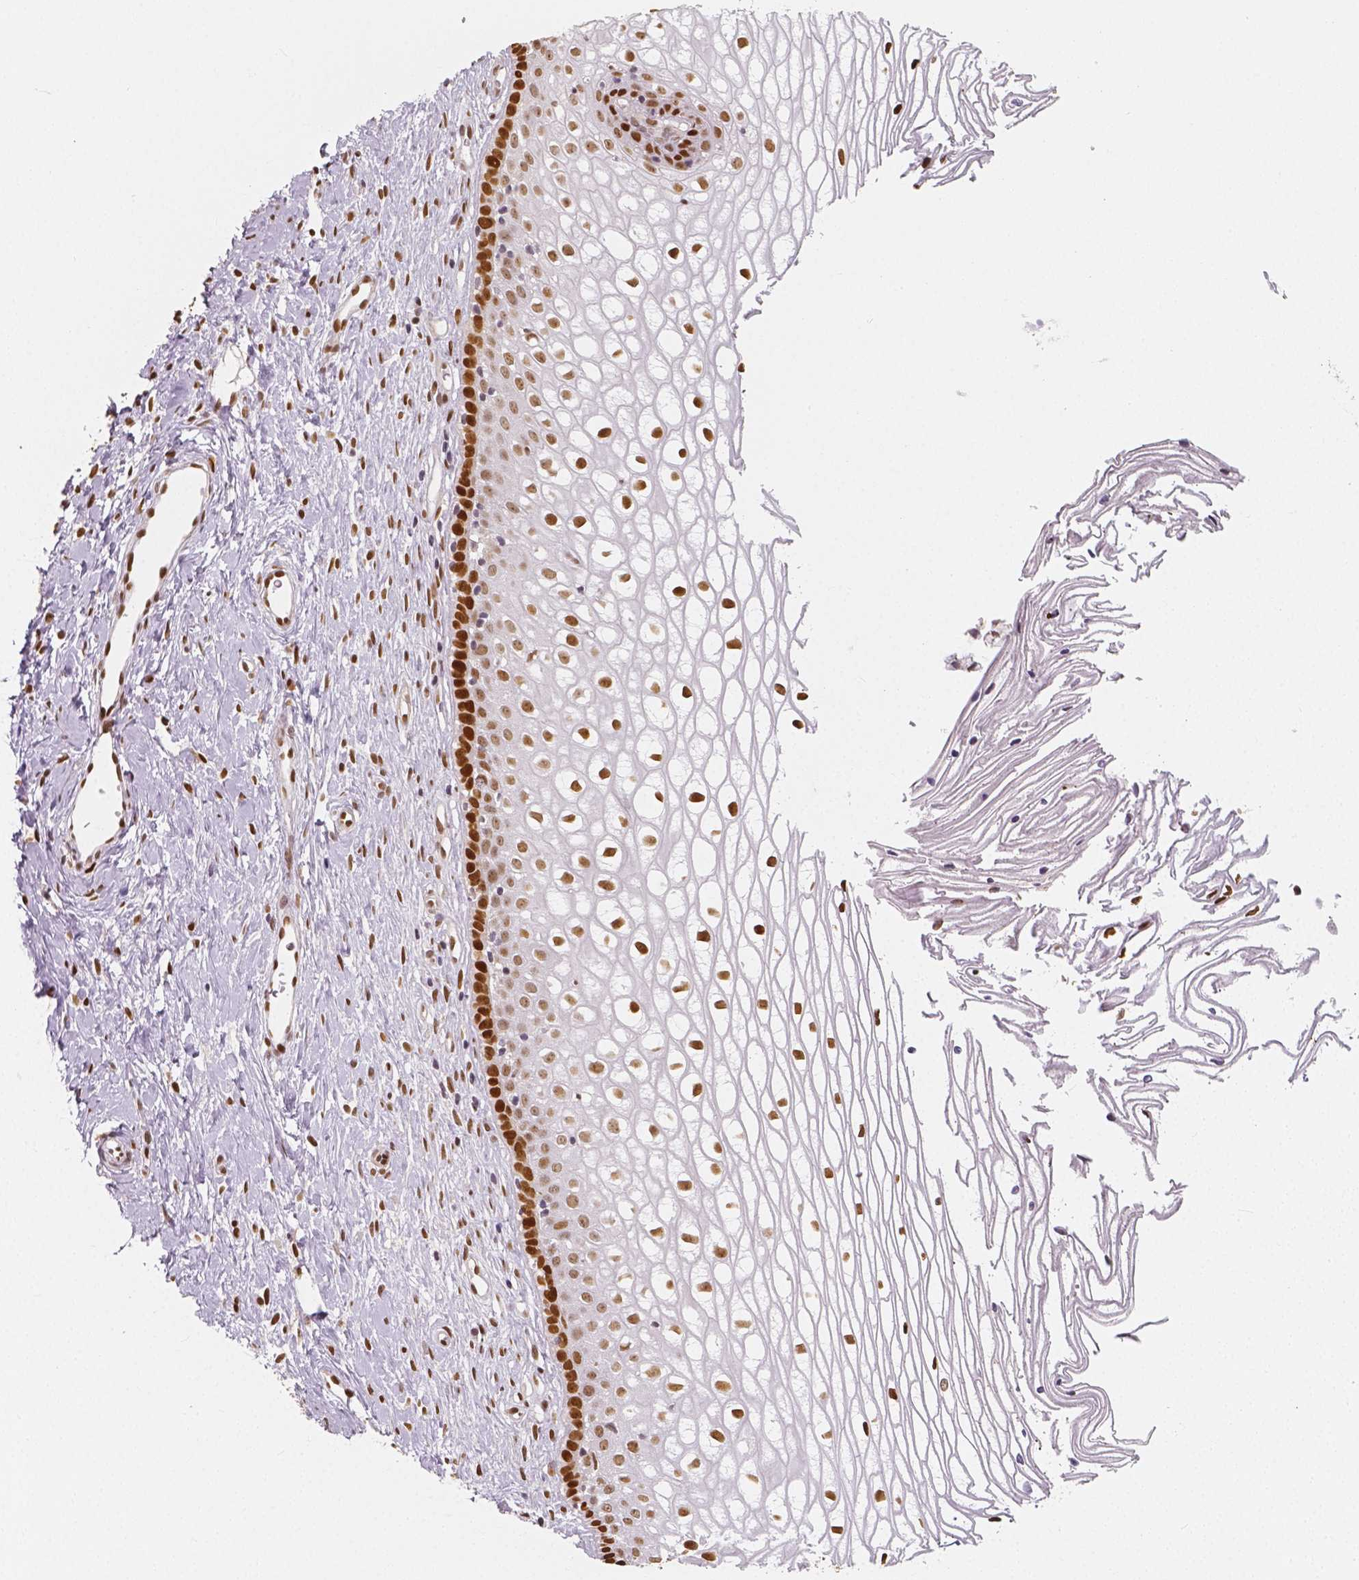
{"staining": {"intensity": "moderate", "quantity": ">75%", "location": "nuclear"}, "tissue": "cervix", "cell_type": "Glandular cells", "image_type": "normal", "snomed": [{"axis": "morphology", "description": "Normal tissue, NOS"}, {"axis": "topography", "description": "Cervix"}], "caption": "Glandular cells display medium levels of moderate nuclear positivity in approximately >75% of cells in benign human cervix. (IHC, brightfield microscopy, high magnification).", "gene": "NUCKS1", "patient": {"sex": "female", "age": 40}}